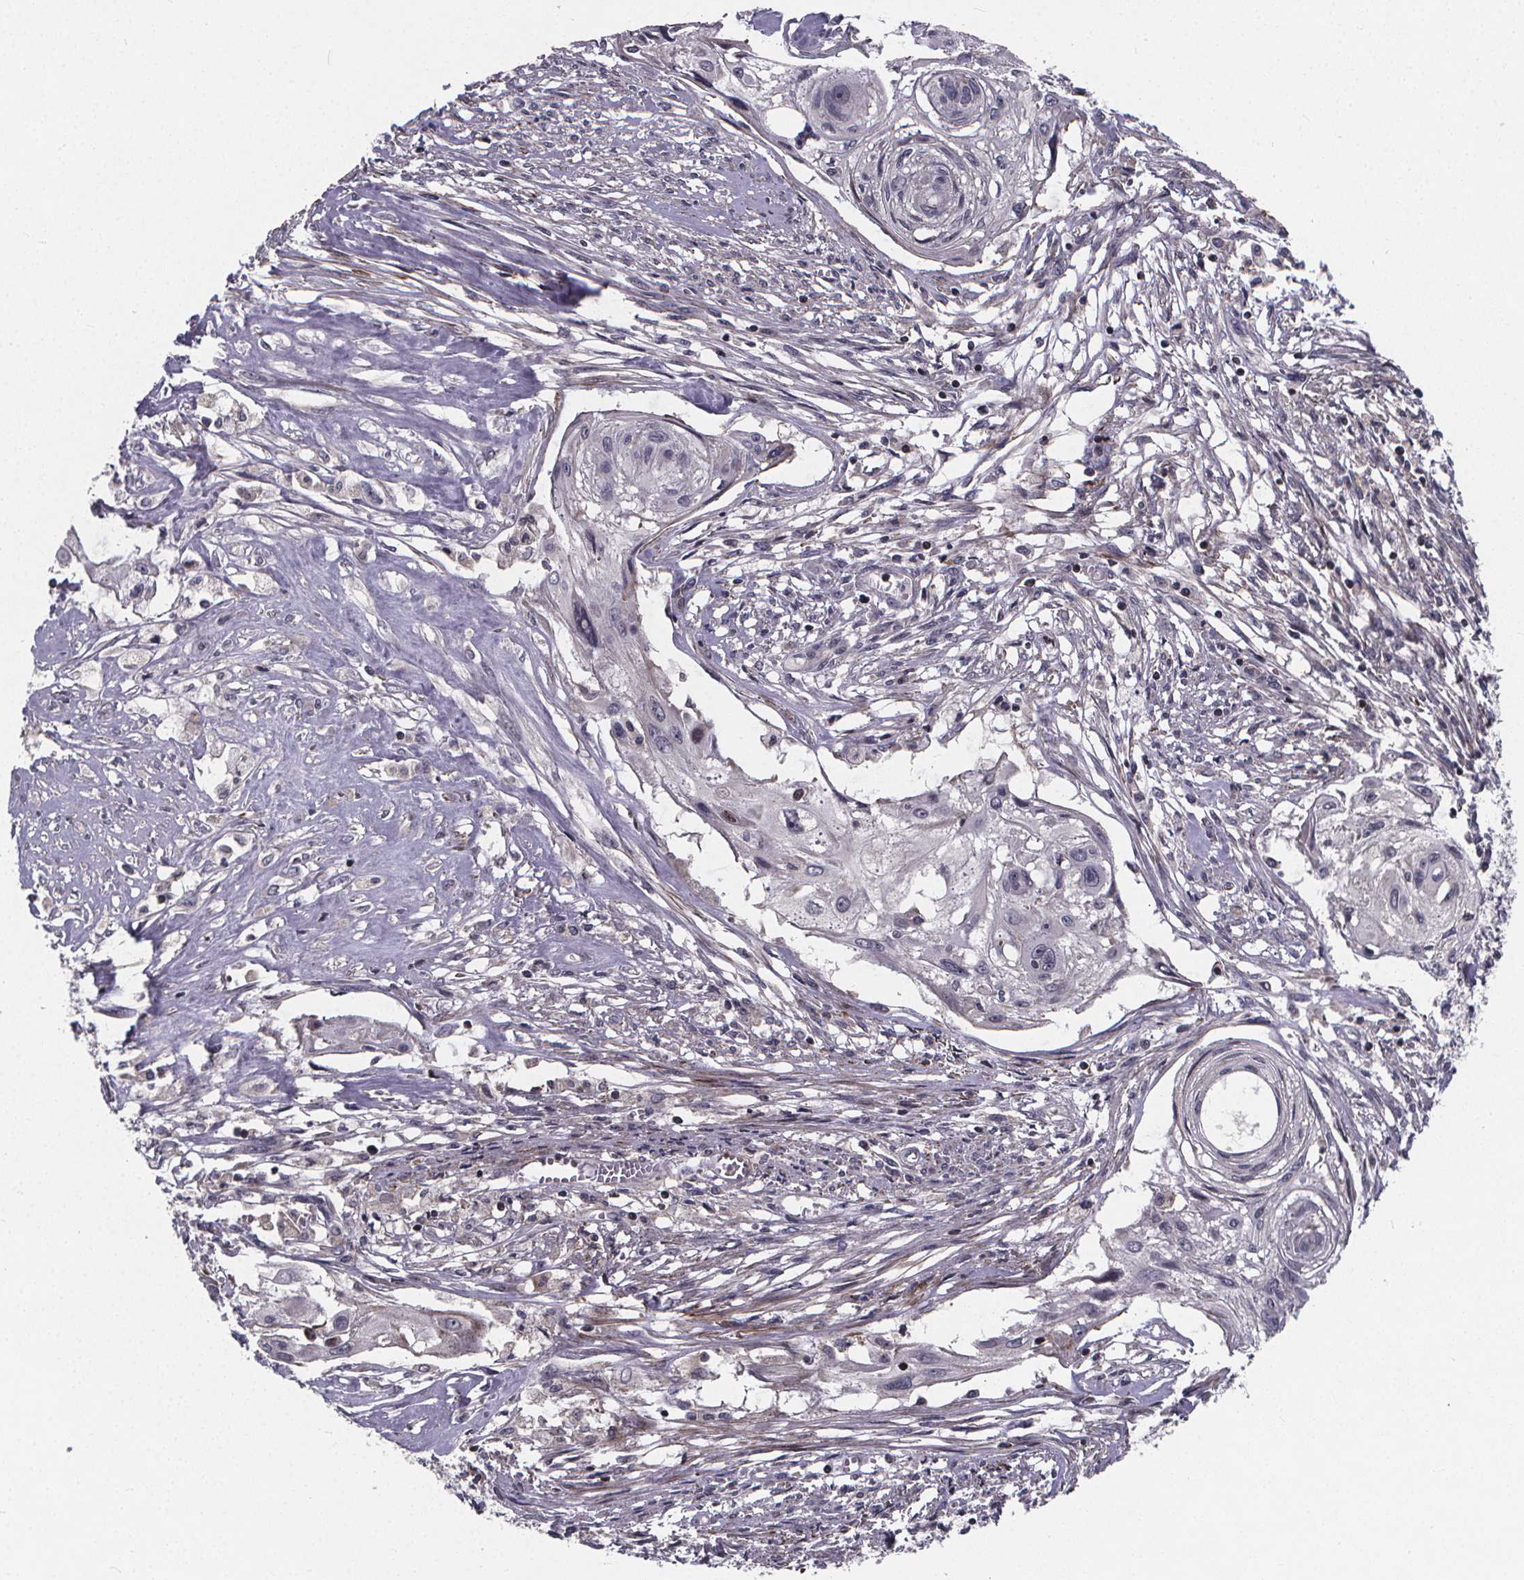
{"staining": {"intensity": "negative", "quantity": "none", "location": "none"}, "tissue": "cervical cancer", "cell_type": "Tumor cells", "image_type": "cancer", "snomed": [{"axis": "morphology", "description": "Squamous cell carcinoma, NOS"}, {"axis": "topography", "description": "Cervix"}], "caption": "Tumor cells show no significant expression in cervical cancer (squamous cell carcinoma). (DAB IHC with hematoxylin counter stain).", "gene": "FBXW2", "patient": {"sex": "female", "age": 49}}